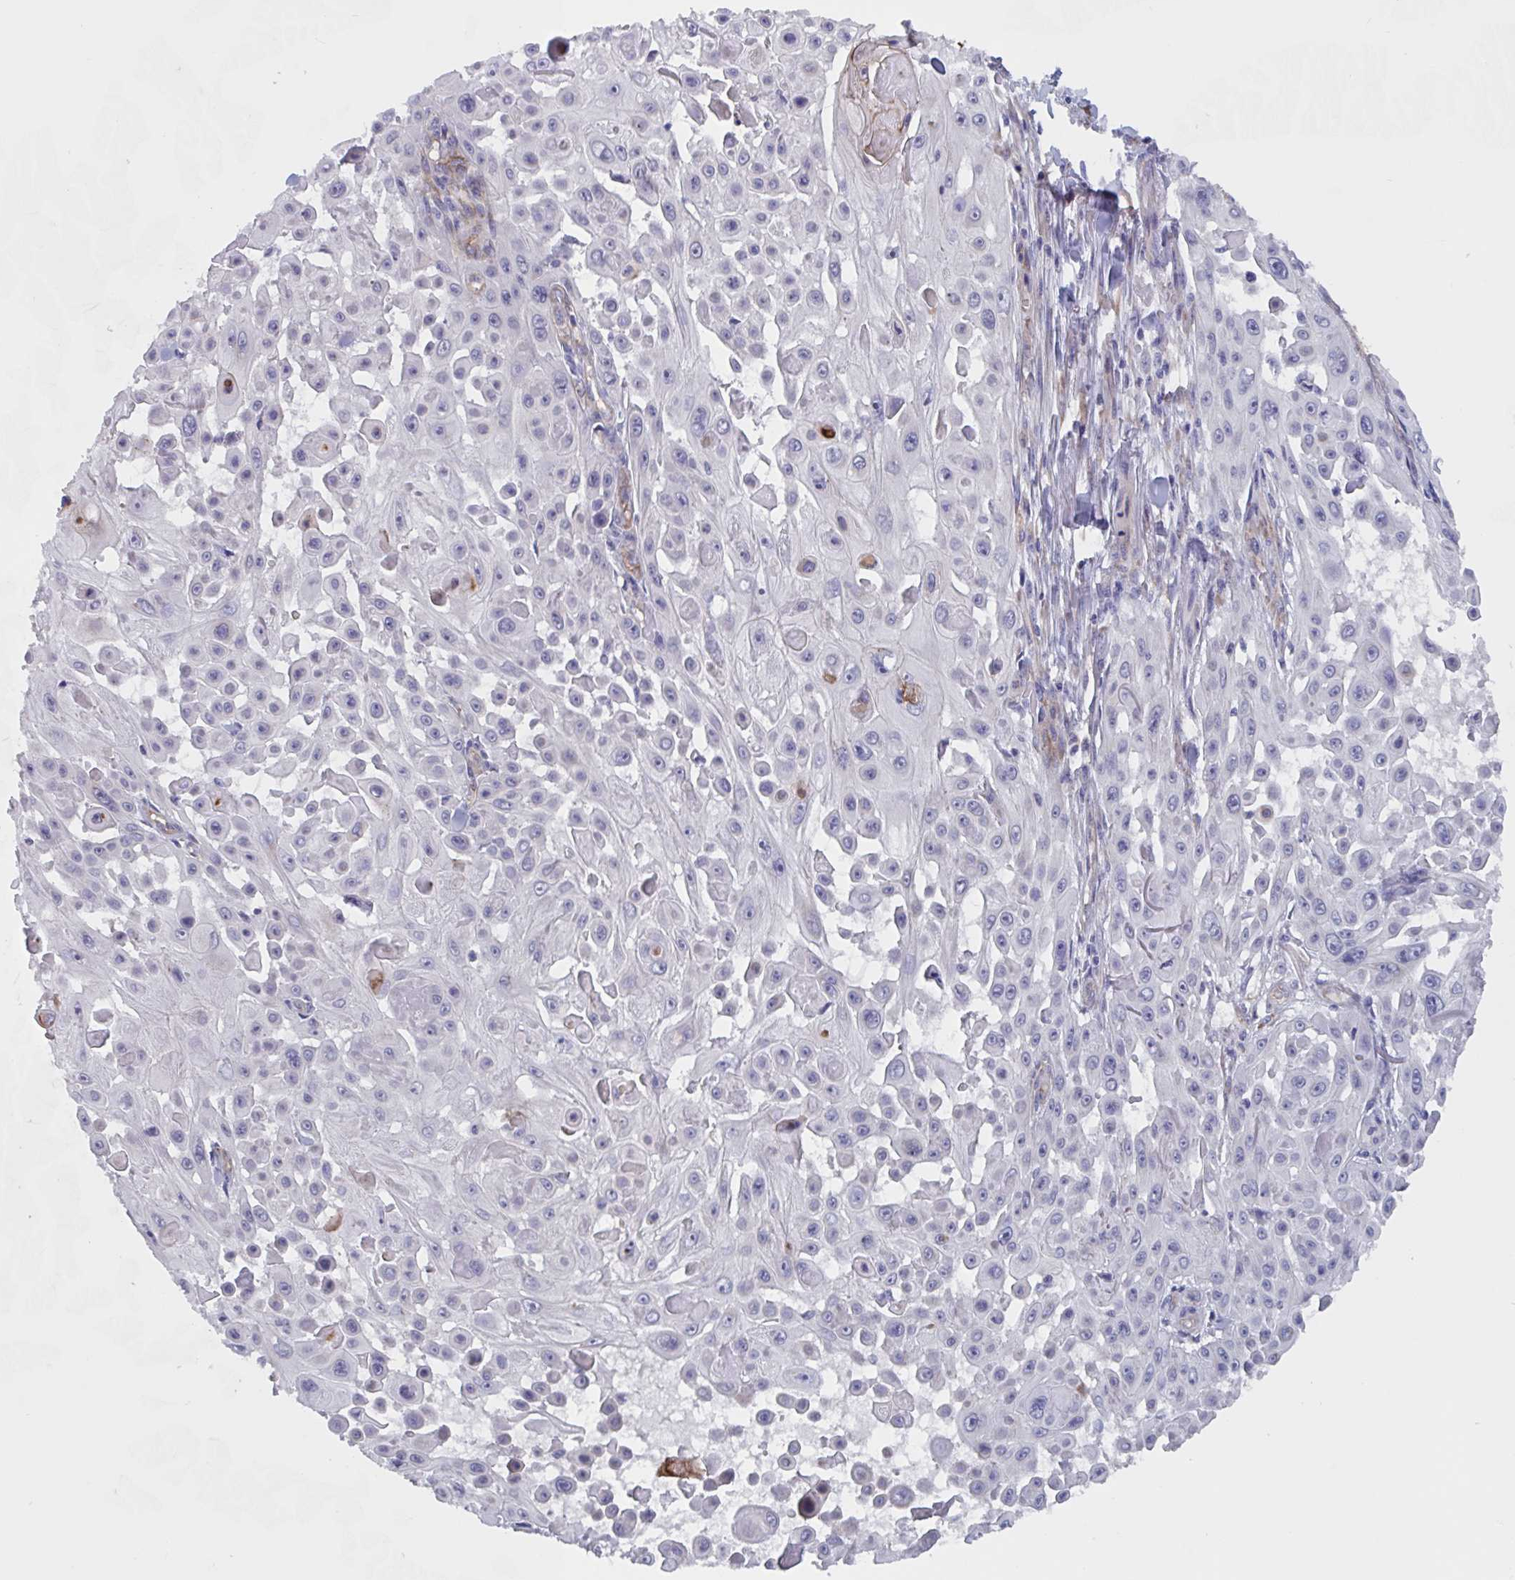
{"staining": {"intensity": "negative", "quantity": "none", "location": "none"}, "tissue": "skin cancer", "cell_type": "Tumor cells", "image_type": "cancer", "snomed": [{"axis": "morphology", "description": "Squamous cell carcinoma, NOS"}, {"axis": "topography", "description": "Skin"}], "caption": "Squamous cell carcinoma (skin) was stained to show a protein in brown. There is no significant staining in tumor cells.", "gene": "ST14", "patient": {"sex": "male", "age": 91}}